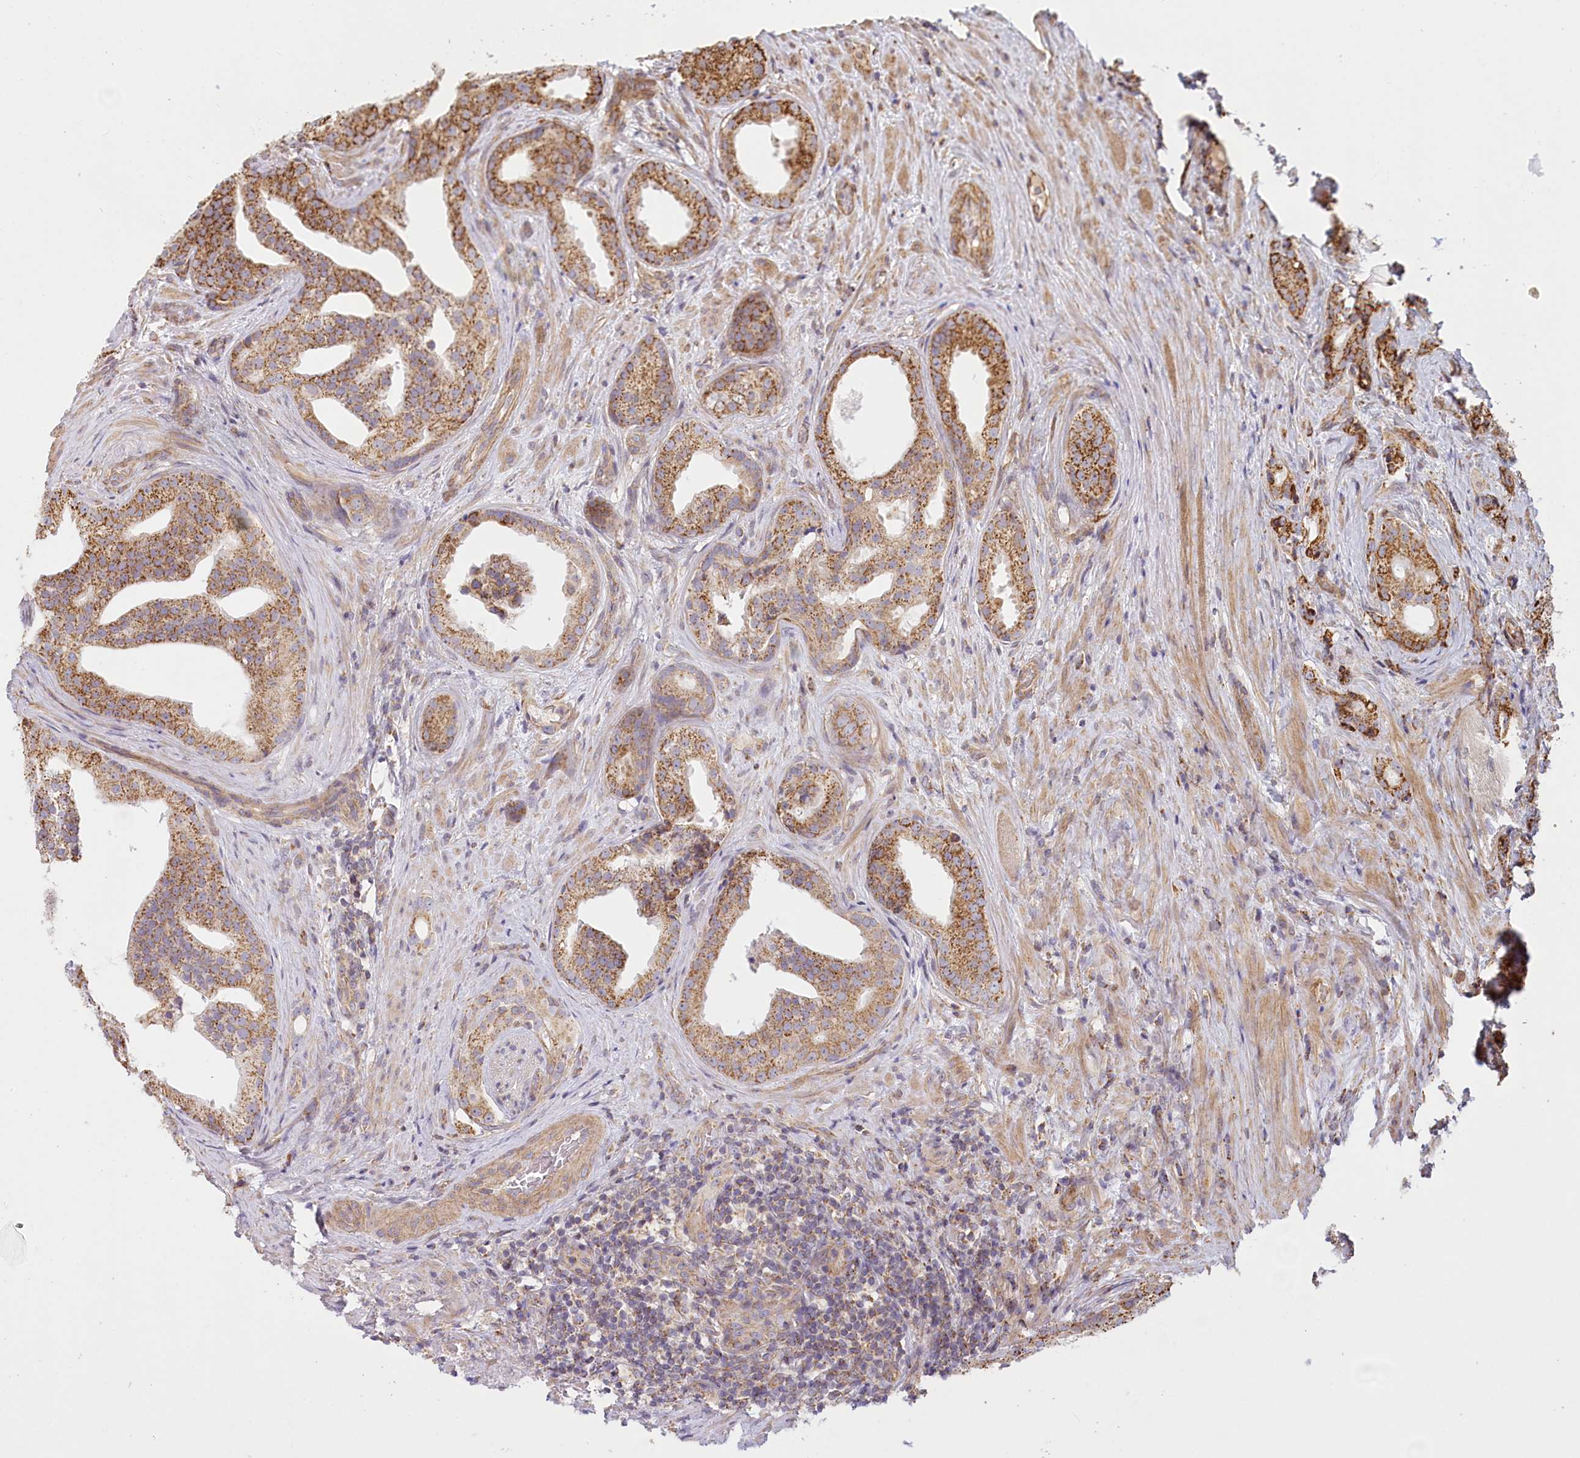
{"staining": {"intensity": "moderate", "quantity": ">75%", "location": "cytoplasmic/membranous"}, "tissue": "prostate cancer", "cell_type": "Tumor cells", "image_type": "cancer", "snomed": [{"axis": "morphology", "description": "Adenocarcinoma, Low grade"}, {"axis": "topography", "description": "Prostate"}], "caption": "Moderate cytoplasmic/membranous expression for a protein is seen in about >75% of tumor cells of prostate cancer using immunohistochemistry.", "gene": "UMPS", "patient": {"sex": "male", "age": 71}}